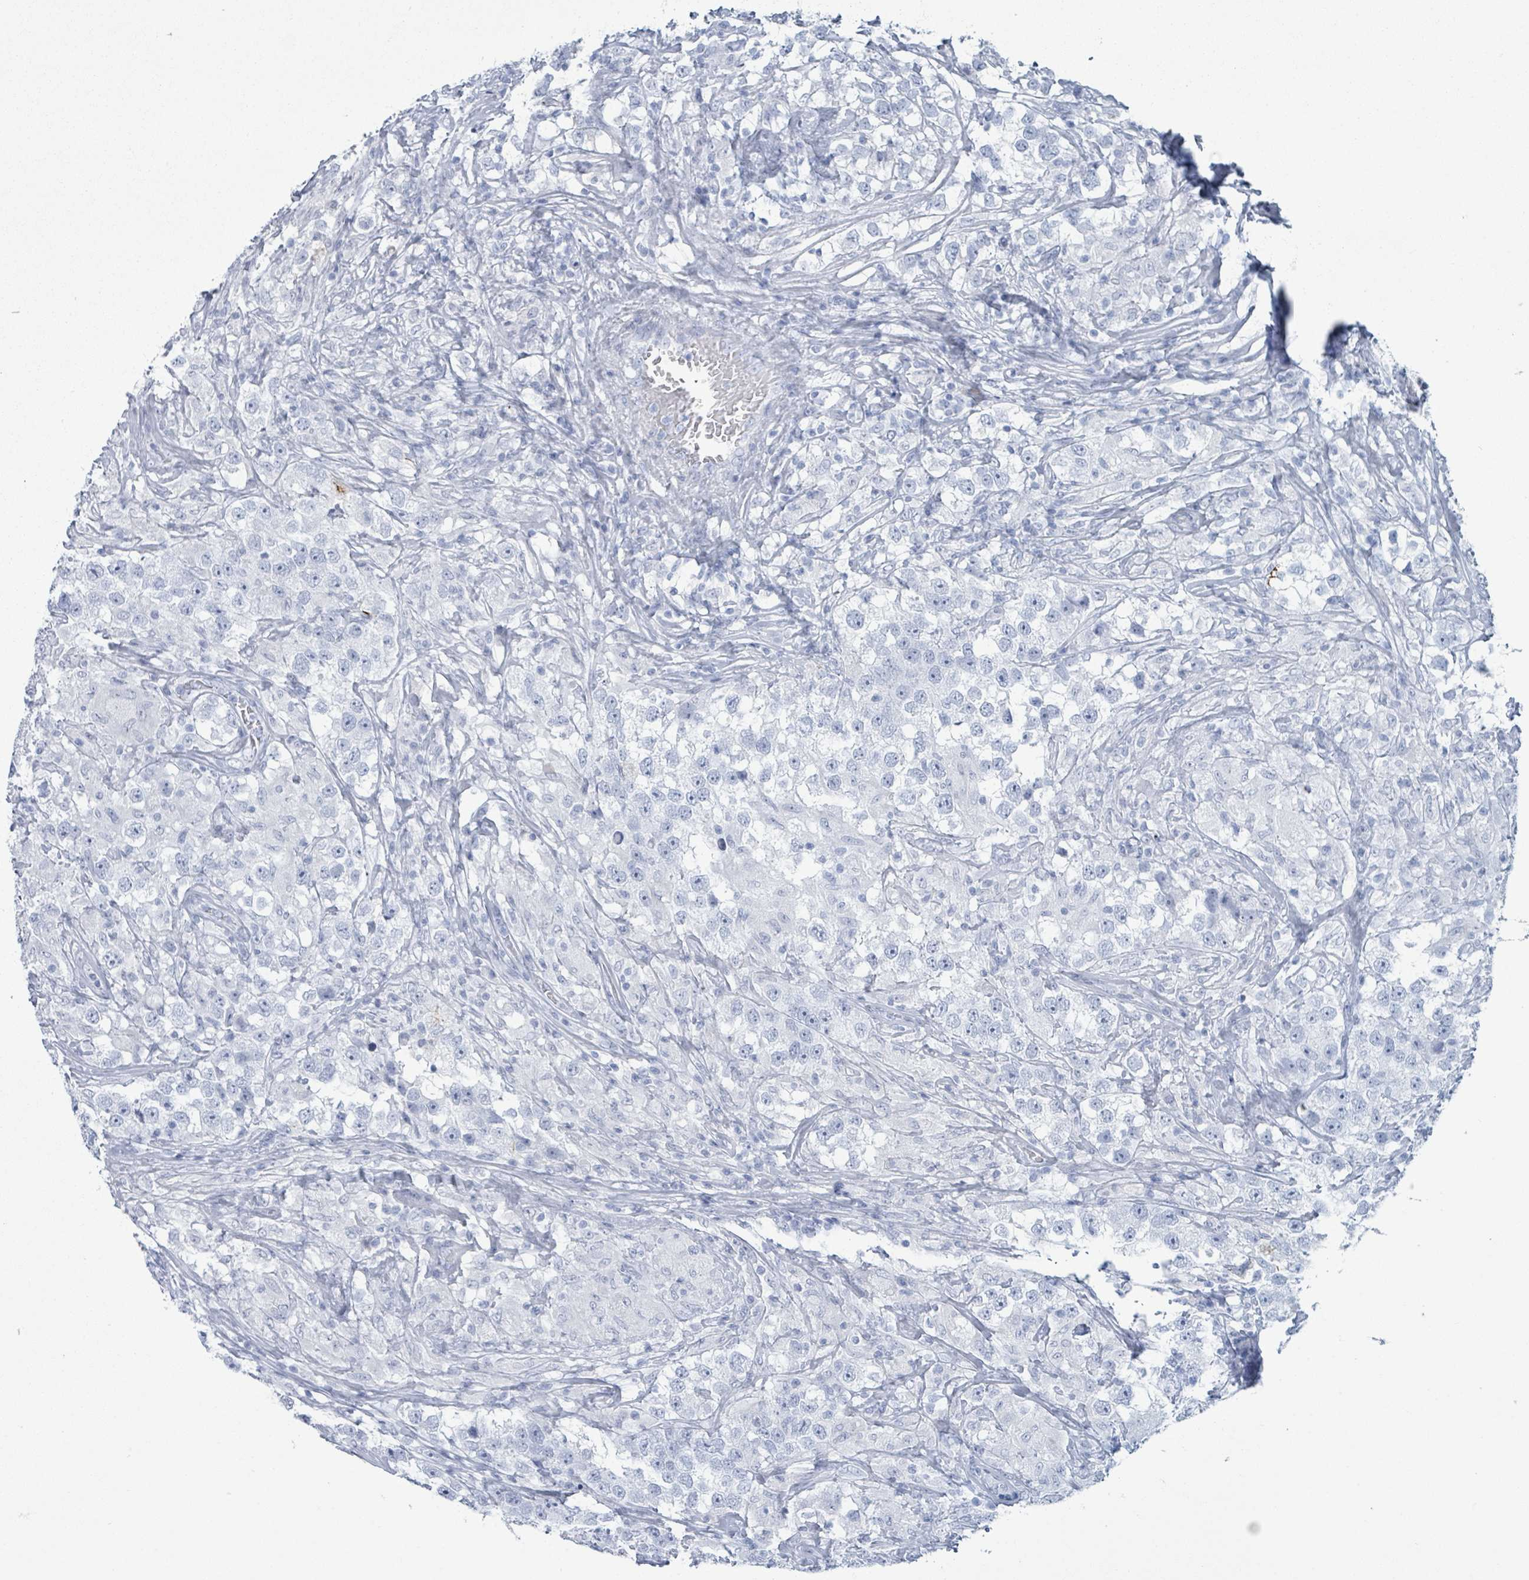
{"staining": {"intensity": "negative", "quantity": "none", "location": "none"}, "tissue": "testis cancer", "cell_type": "Tumor cells", "image_type": "cancer", "snomed": [{"axis": "morphology", "description": "Seminoma, NOS"}, {"axis": "topography", "description": "Testis"}], "caption": "Immunohistochemistry (IHC) image of neoplastic tissue: human seminoma (testis) stained with DAB (3,3'-diaminobenzidine) exhibits no significant protein expression in tumor cells.", "gene": "KRT8", "patient": {"sex": "male", "age": 46}}